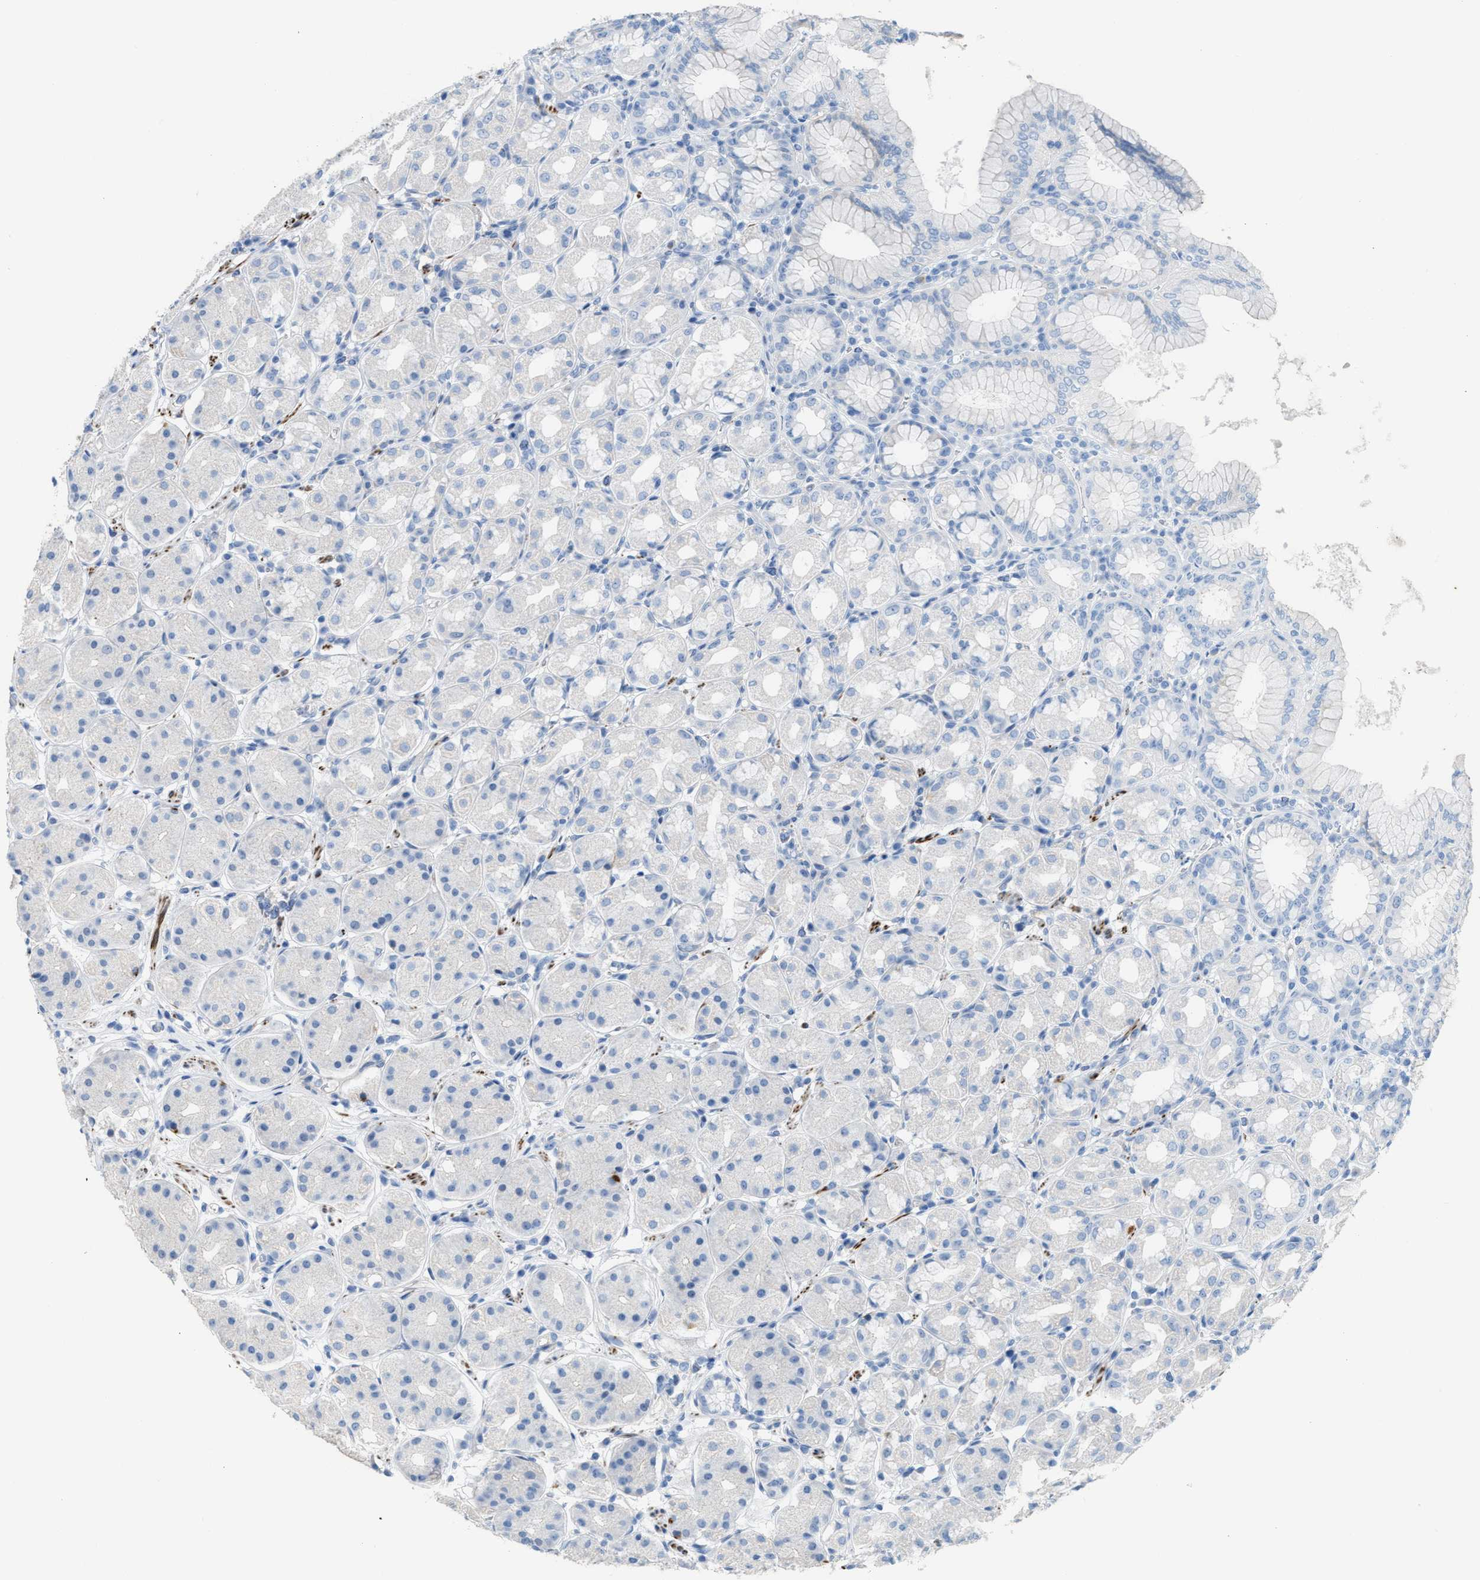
{"staining": {"intensity": "negative", "quantity": "none", "location": "none"}, "tissue": "stomach", "cell_type": "Glandular cells", "image_type": "normal", "snomed": [{"axis": "morphology", "description": "Normal tissue, NOS"}, {"axis": "topography", "description": "Stomach"}, {"axis": "topography", "description": "Stomach, lower"}], "caption": "Stomach stained for a protein using immunohistochemistry displays no positivity glandular cells.", "gene": "MPP3", "patient": {"sex": "female", "age": 56}}